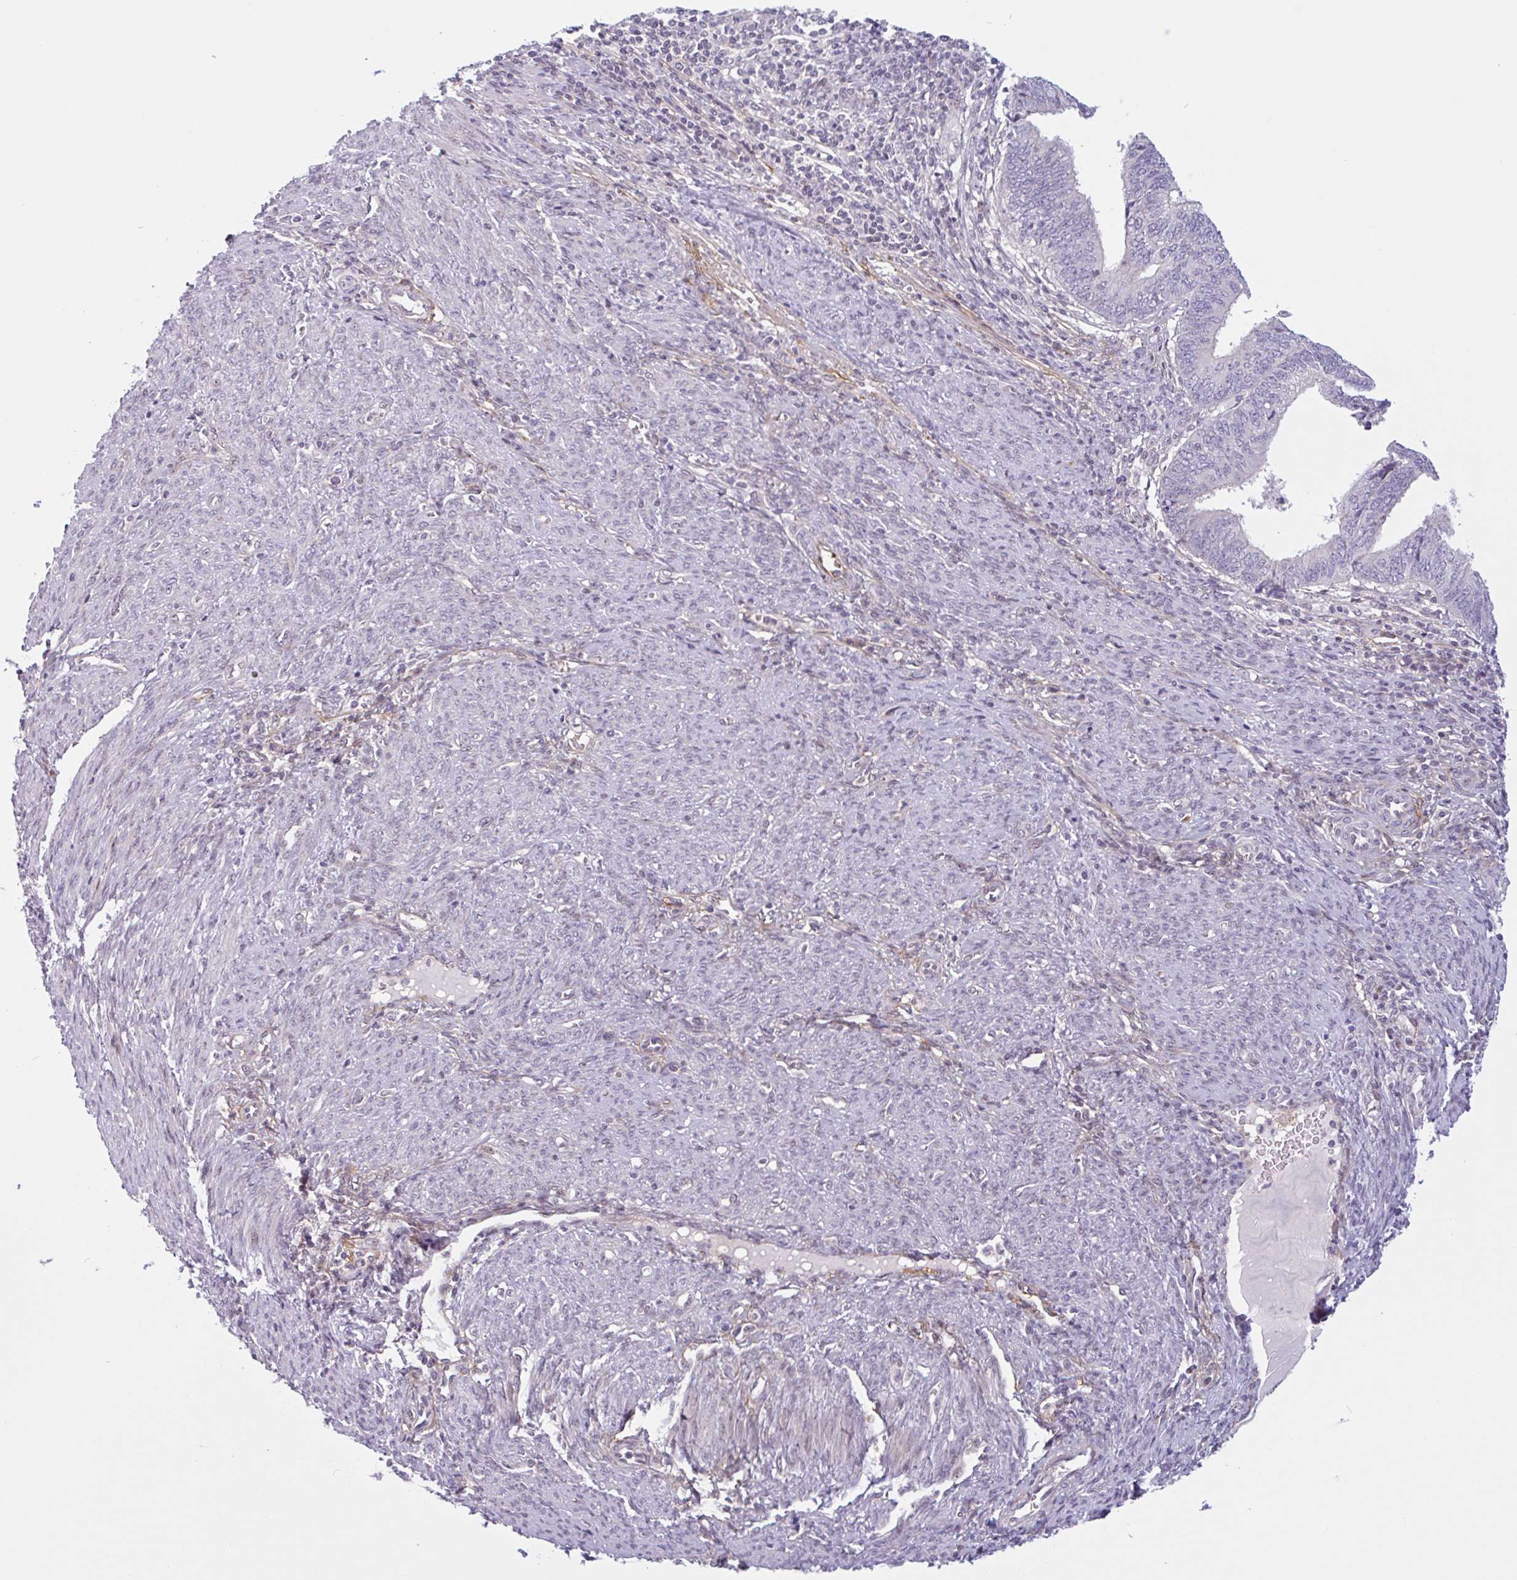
{"staining": {"intensity": "negative", "quantity": "none", "location": "none"}, "tissue": "endometrial cancer", "cell_type": "Tumor cells", "image_type": "cancer", "snomed": [{"axis": "morphology", "description": "Adenocarcinoma, NOS"}, {"axis": "topography", "description": "Uterus"}, {"axis": "topography", "description": "Endometrium"}], "caption": "Adenocarcinoma (endometrial) was stained to show a protein in brown. There is no significant expression in tumor cells.", "gene": "TMEM119", "patient": {"sex": "female", "age": 70}}